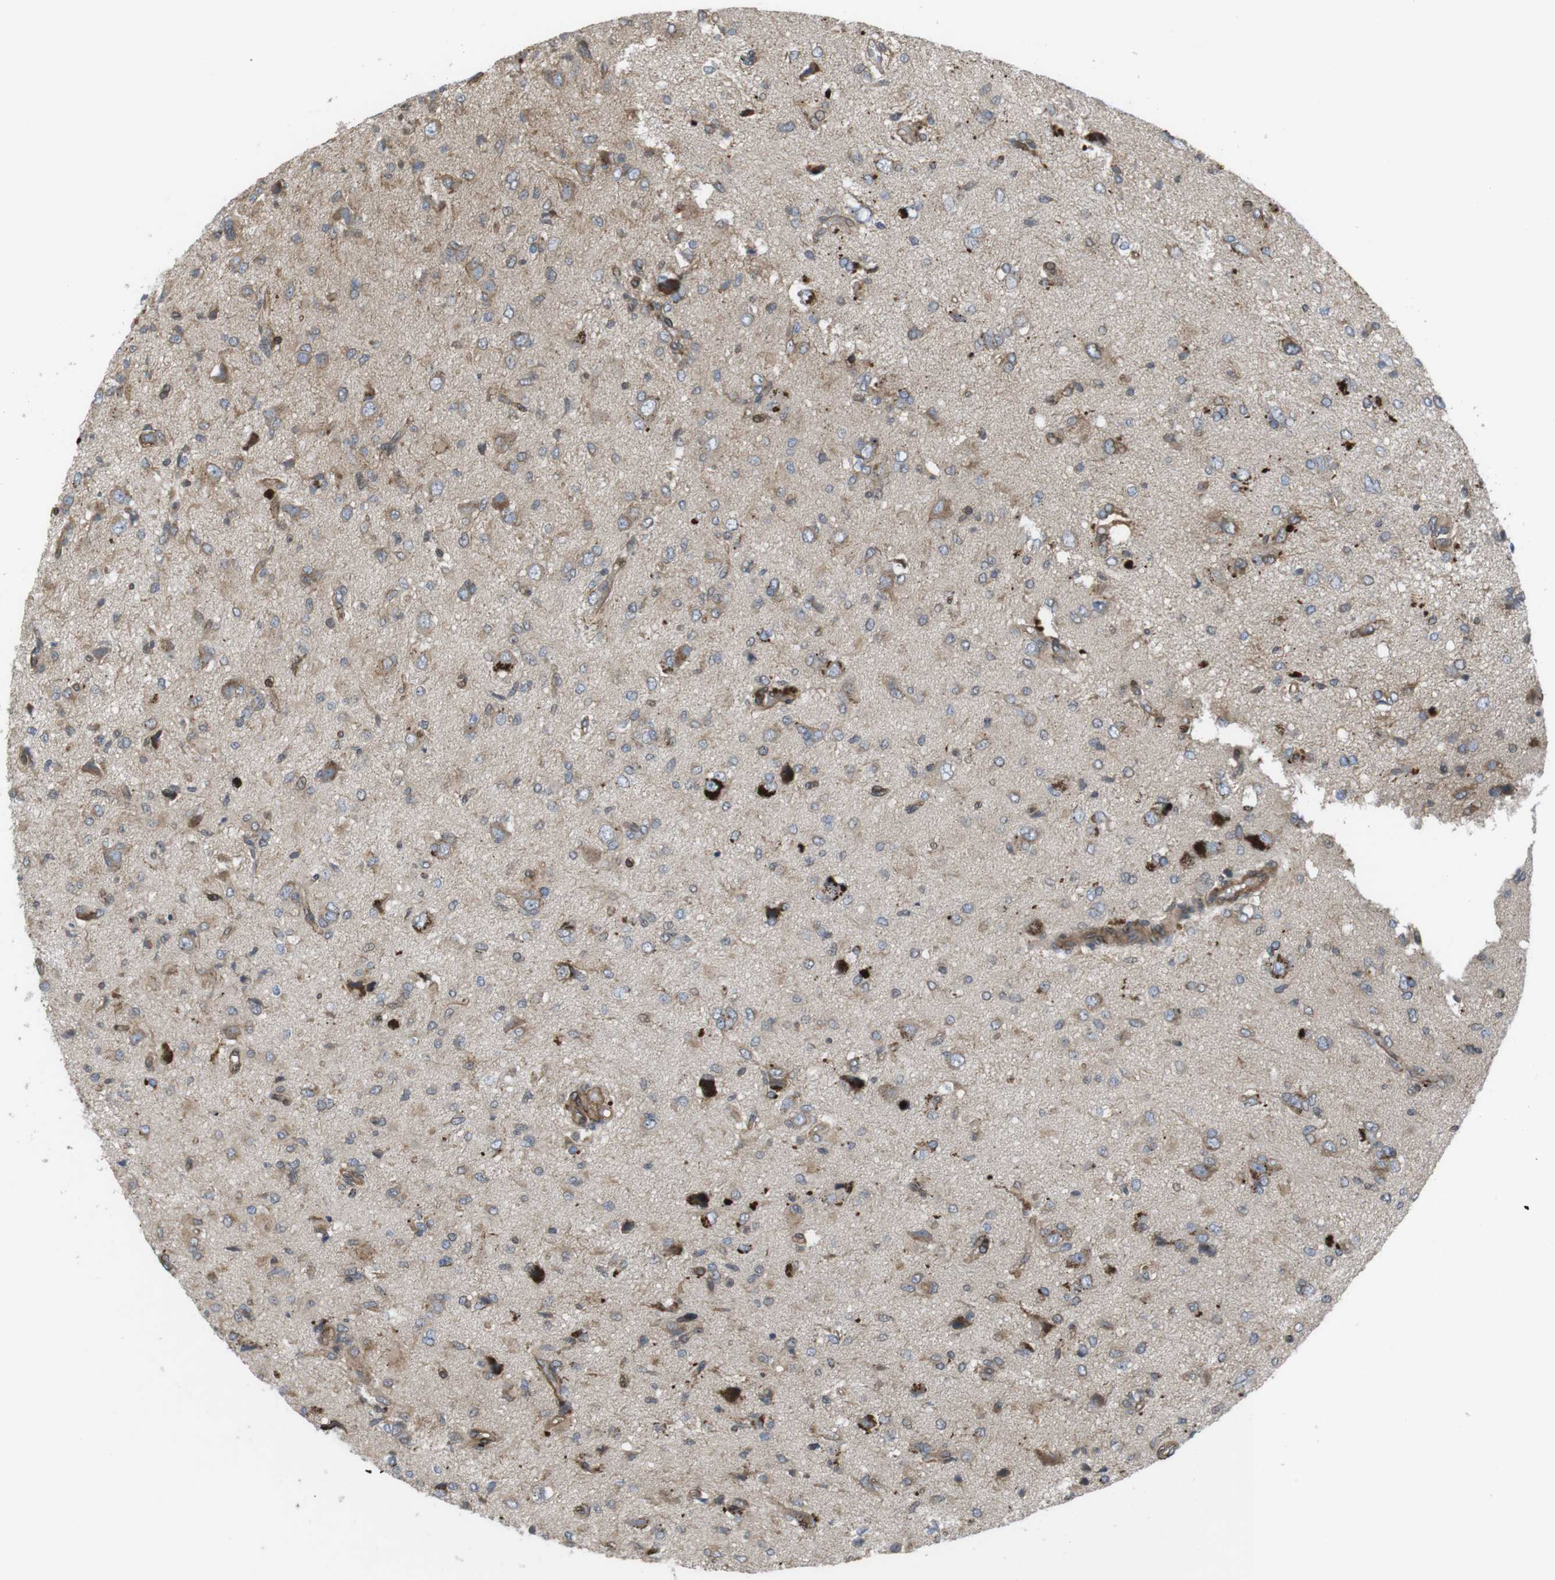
{"staining": {"intensity": "moderate", "quantity": ">75%", "location": "cytoplasmic/membranous"}, "tissue": "glioma", "cell_type": "Tumor cells", "image_type": "cancer", "snomed": [{"axis": "morphology", "description": "Glioma, malignant, High grade"}, {"axis": "topography", "description": "Brain"}], "caption": "Glioma stained with immunohistochemistry (IHC) exhibits moderate cytoplasmic/membranous expression in approximately >75% of tumor cells. Ihc stains the protein in brown and the nuclei are stained blue.", "gene": "KANK2", "patient": {"sex": "female", "age": 59}}